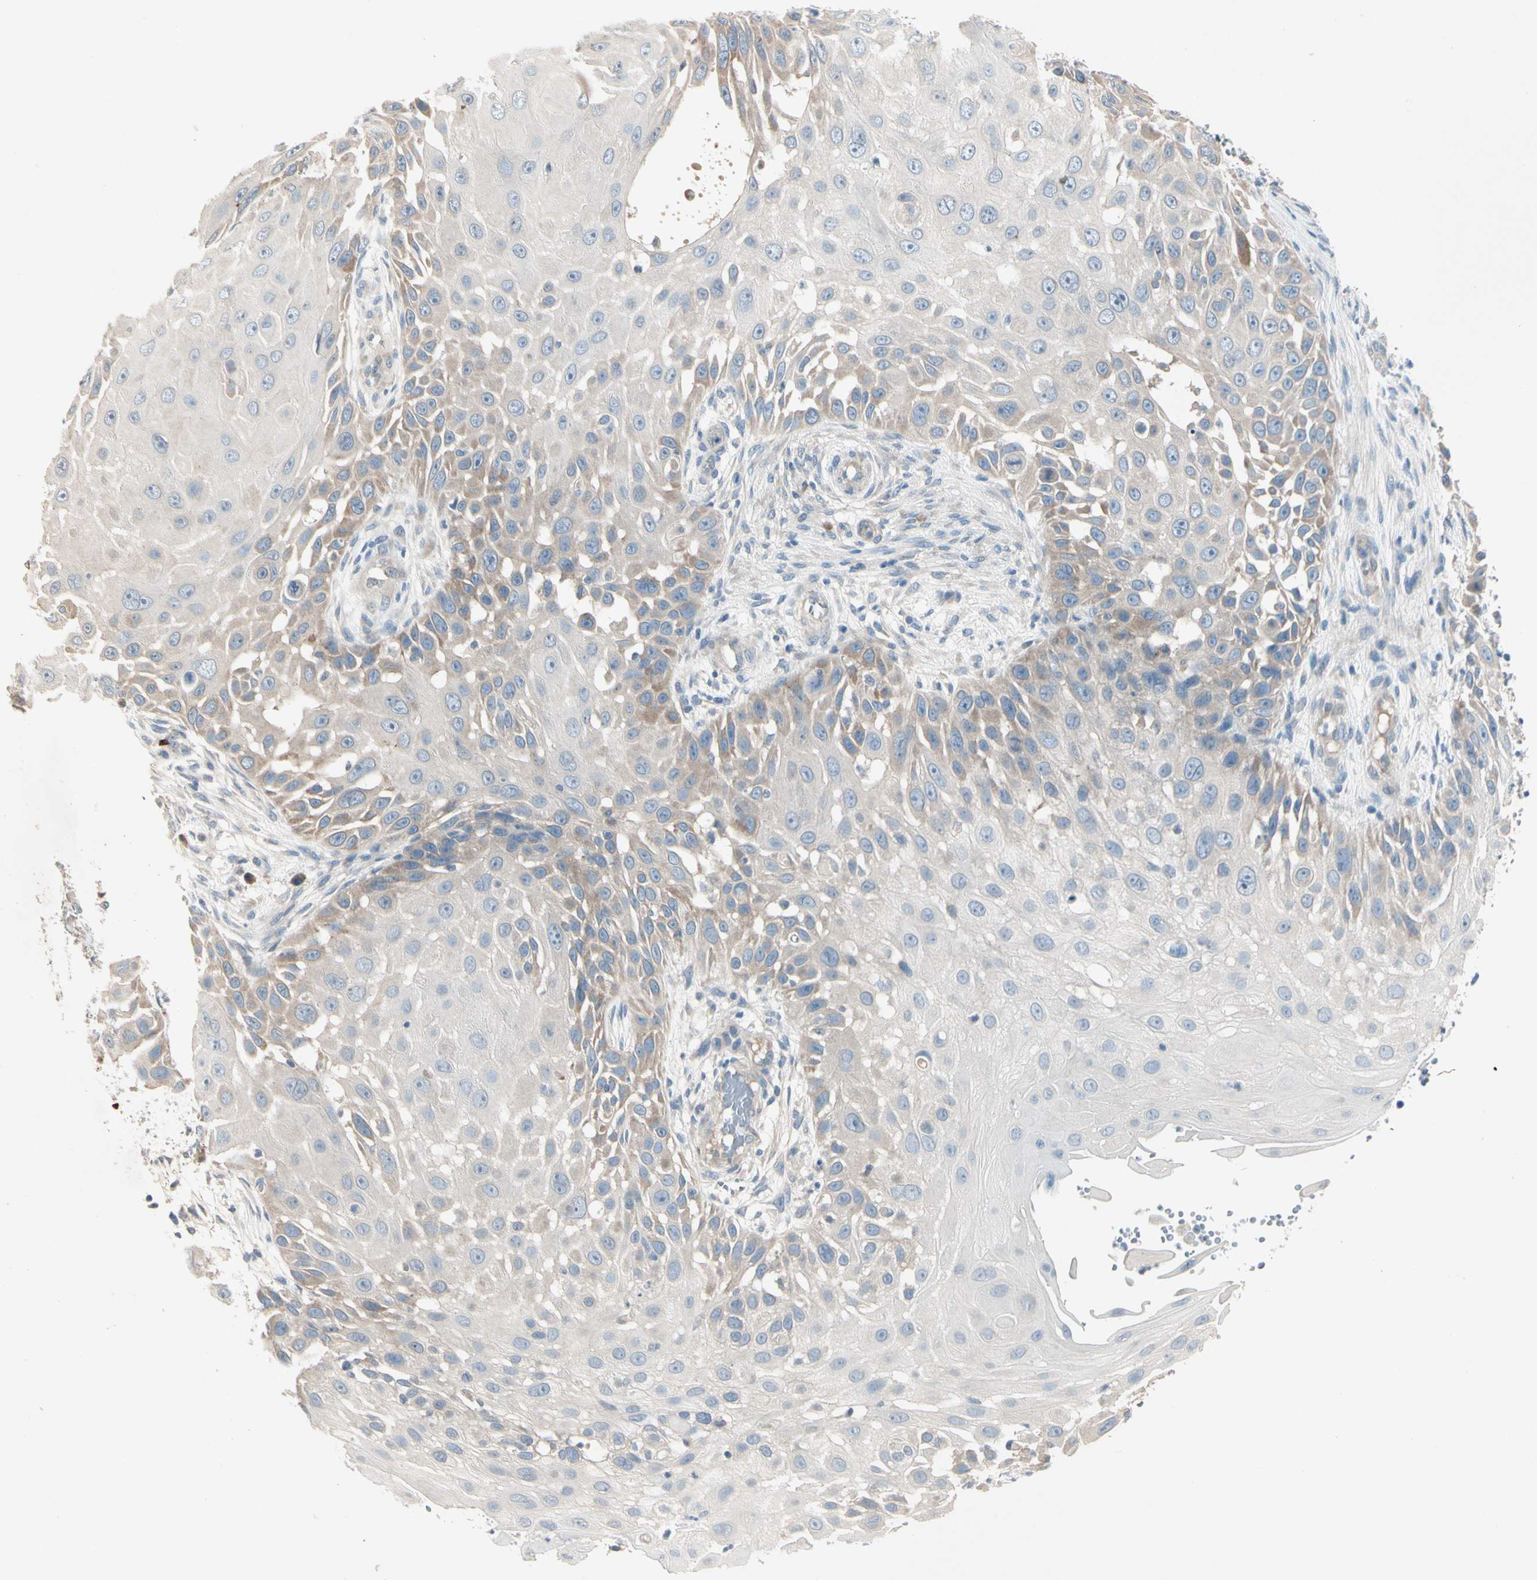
{"staining": {"intensity": "weak", "quantity": "25%-75%", "location": "cytoplasmic/membranous"}, "tissue": "skin cancer", "cell_type": "Tumor cells", "image_type": "cancer", "snomed": [{"axis": "morphology", "description": "Squamous cell carcinoma, NOS"}, {"axis": "topography", "description": "Skin"}], "caption": "Protein expression by immunohistochemistry (IHC) demonstrates weak cytoplasmic/membranous expression in about 25%-75% of tumor cells in skin squamous cell carcinoma.", "gene": "IL1R1", "patient": {"sex": "female", "age": 44}}